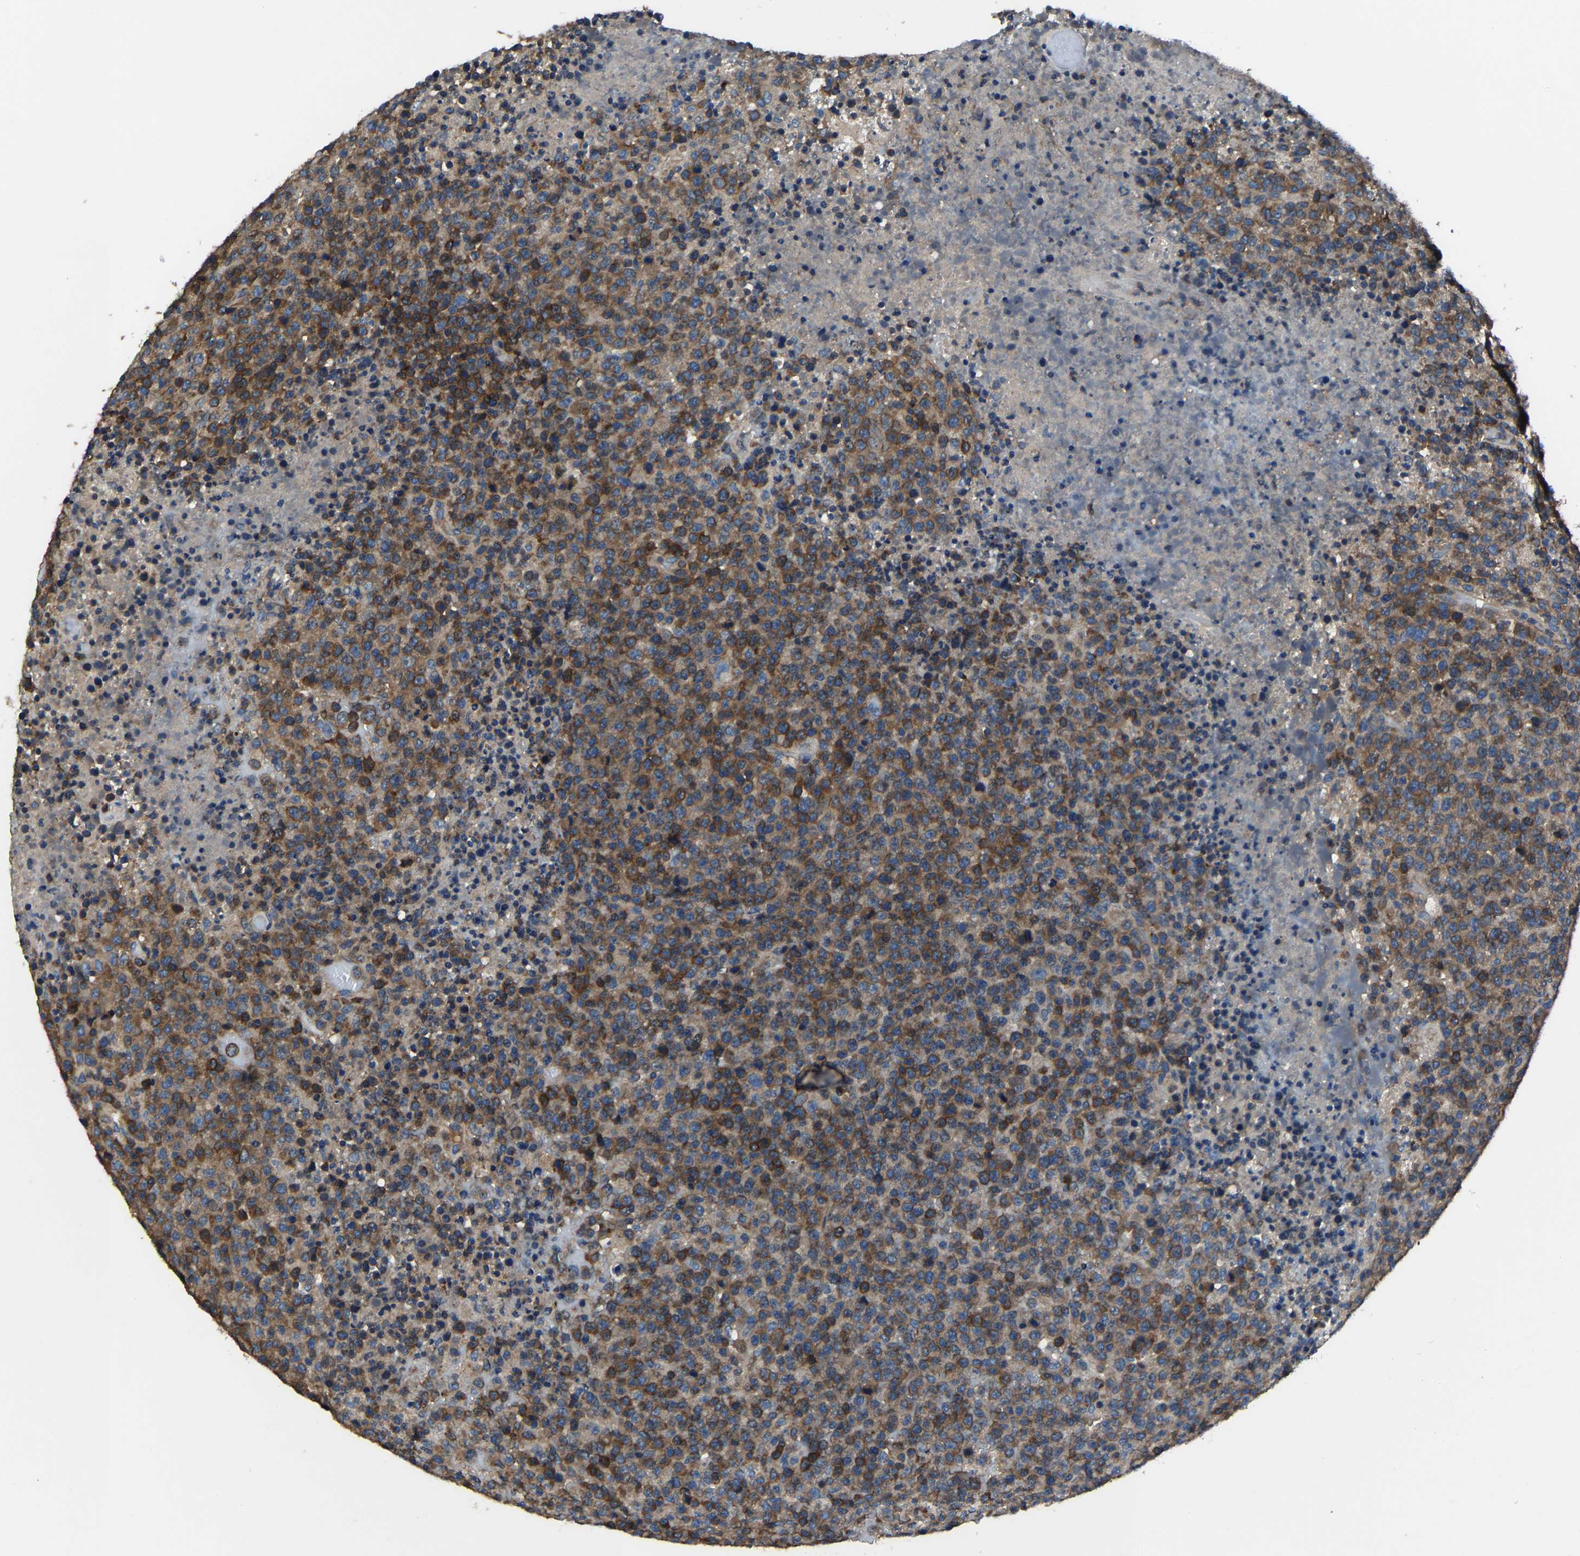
{"staining": {"intensity": "moderate", "quantity": ">75%", "location": "cytoplasmic/membranous"}, "tissue": "lymphoma", "cell_type": "Tumor cells", "image_type": "cancer", "snomed": [{"axis": "morphology", "description": "Malignant lymphoma, non-Hodgkin's type, High grade"}, {"axis": "topography", "description": "Lymph node"}], "caption": "Immunohistochemistry staining of lymphoma, which demonstrates medium levels of moderate cytoplasmic/membranous expression in about >75% of tumor cells indicating moderate cytoplasmic/membranous protein positivity. The staining was performed using DAB (3,3'-diaminobenzidine) (brown) for protein detection and nuclei were counterstained in hematoxylin (blue).", "gene": "KIAA1958", "patient": {"sex": "male", "age": 13}}